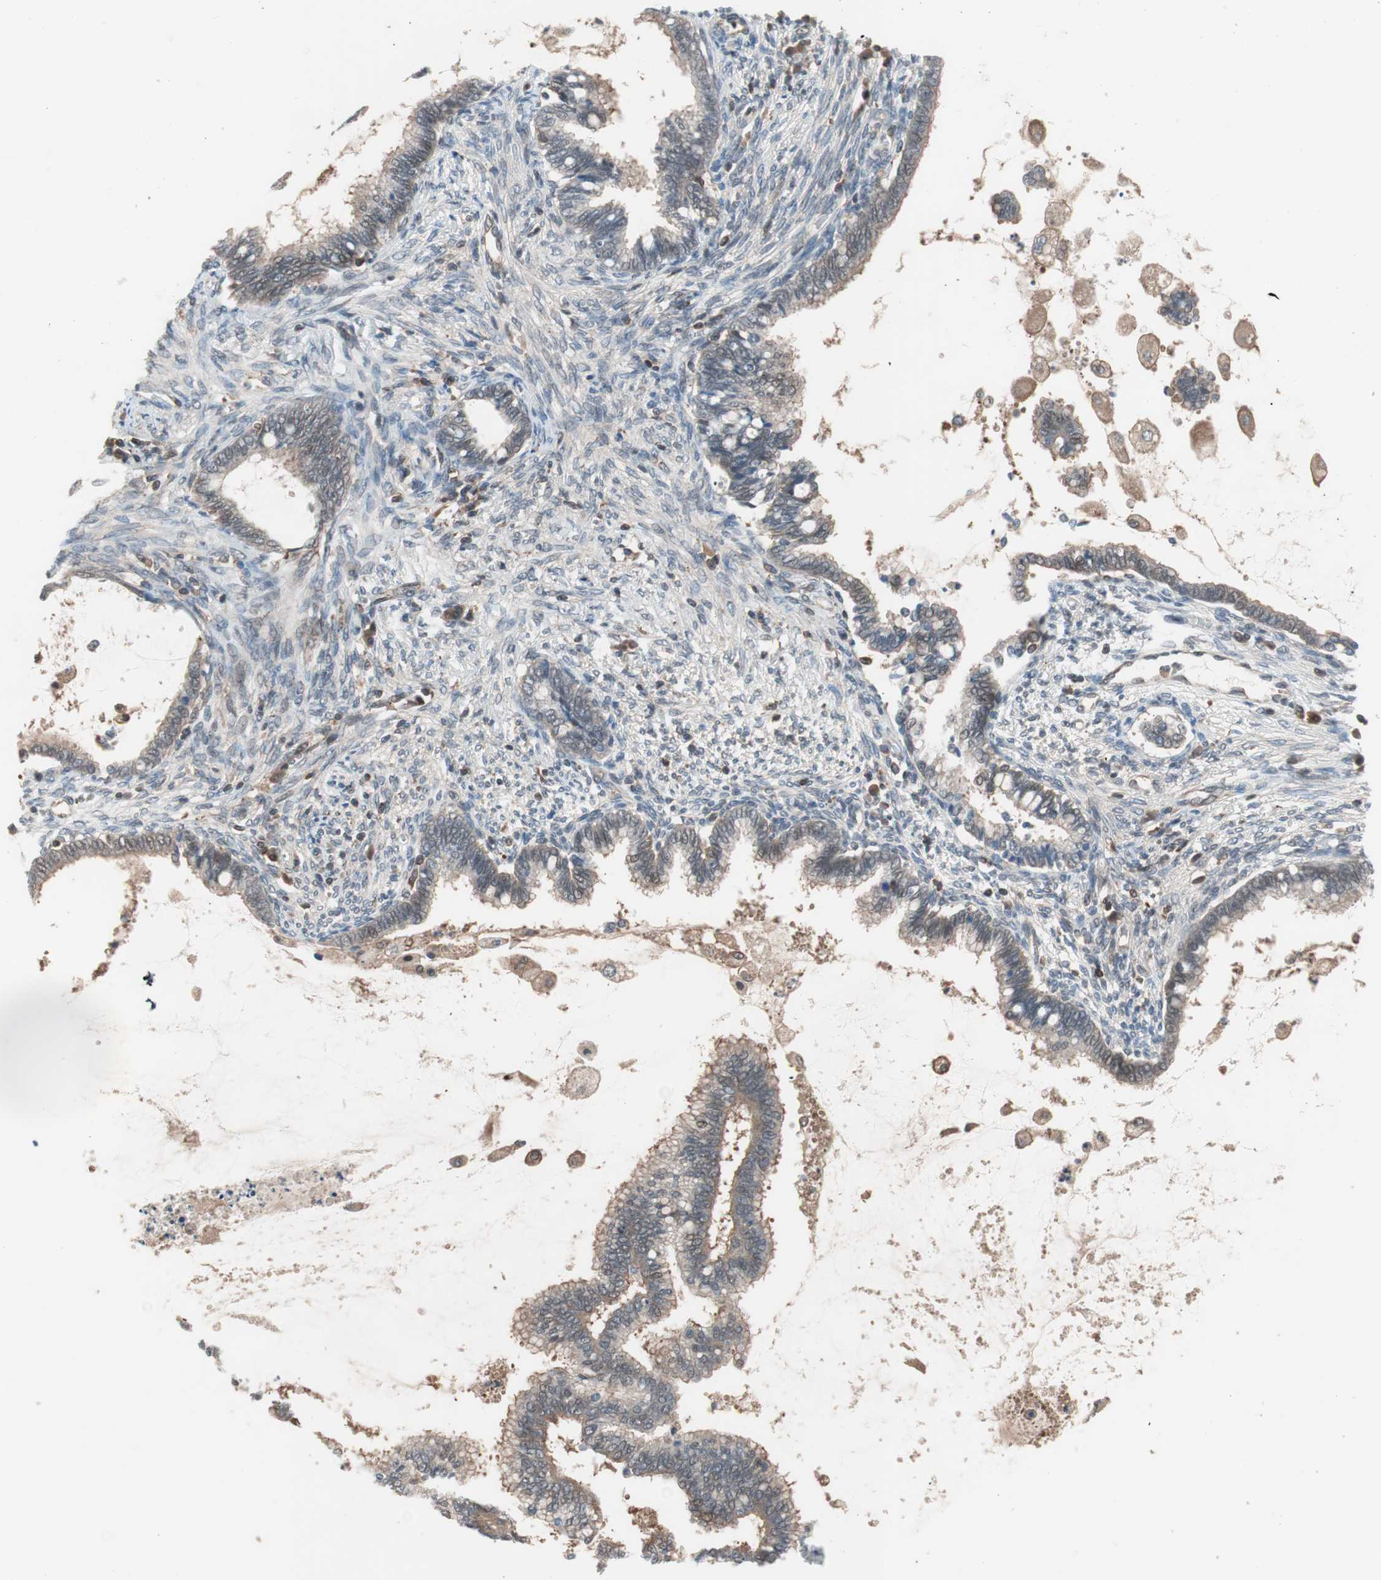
{"staining": {"intensity": "weak", "quantity": "25%-75%", "location": "cytoplasmic/membranous"}, "tissue": "cervical cancer", "cell_type": "Tumor cells", "image_type": "cancer", "snomed": [{"axis": "morphology", "description": "Adenocarcinoma, NOS"}, {"axis": "topography", "description": "Cervix"}], "caption": "An immunohistochemistry micrograph of tumor tissue is shown. Protein staining in brown labels weak cytoplasmic/membranous positivity in adenocarcinoma (cervical) within tumor cells.", "gene": "GALT", "patient": {"sex": "female", "age": 44}}